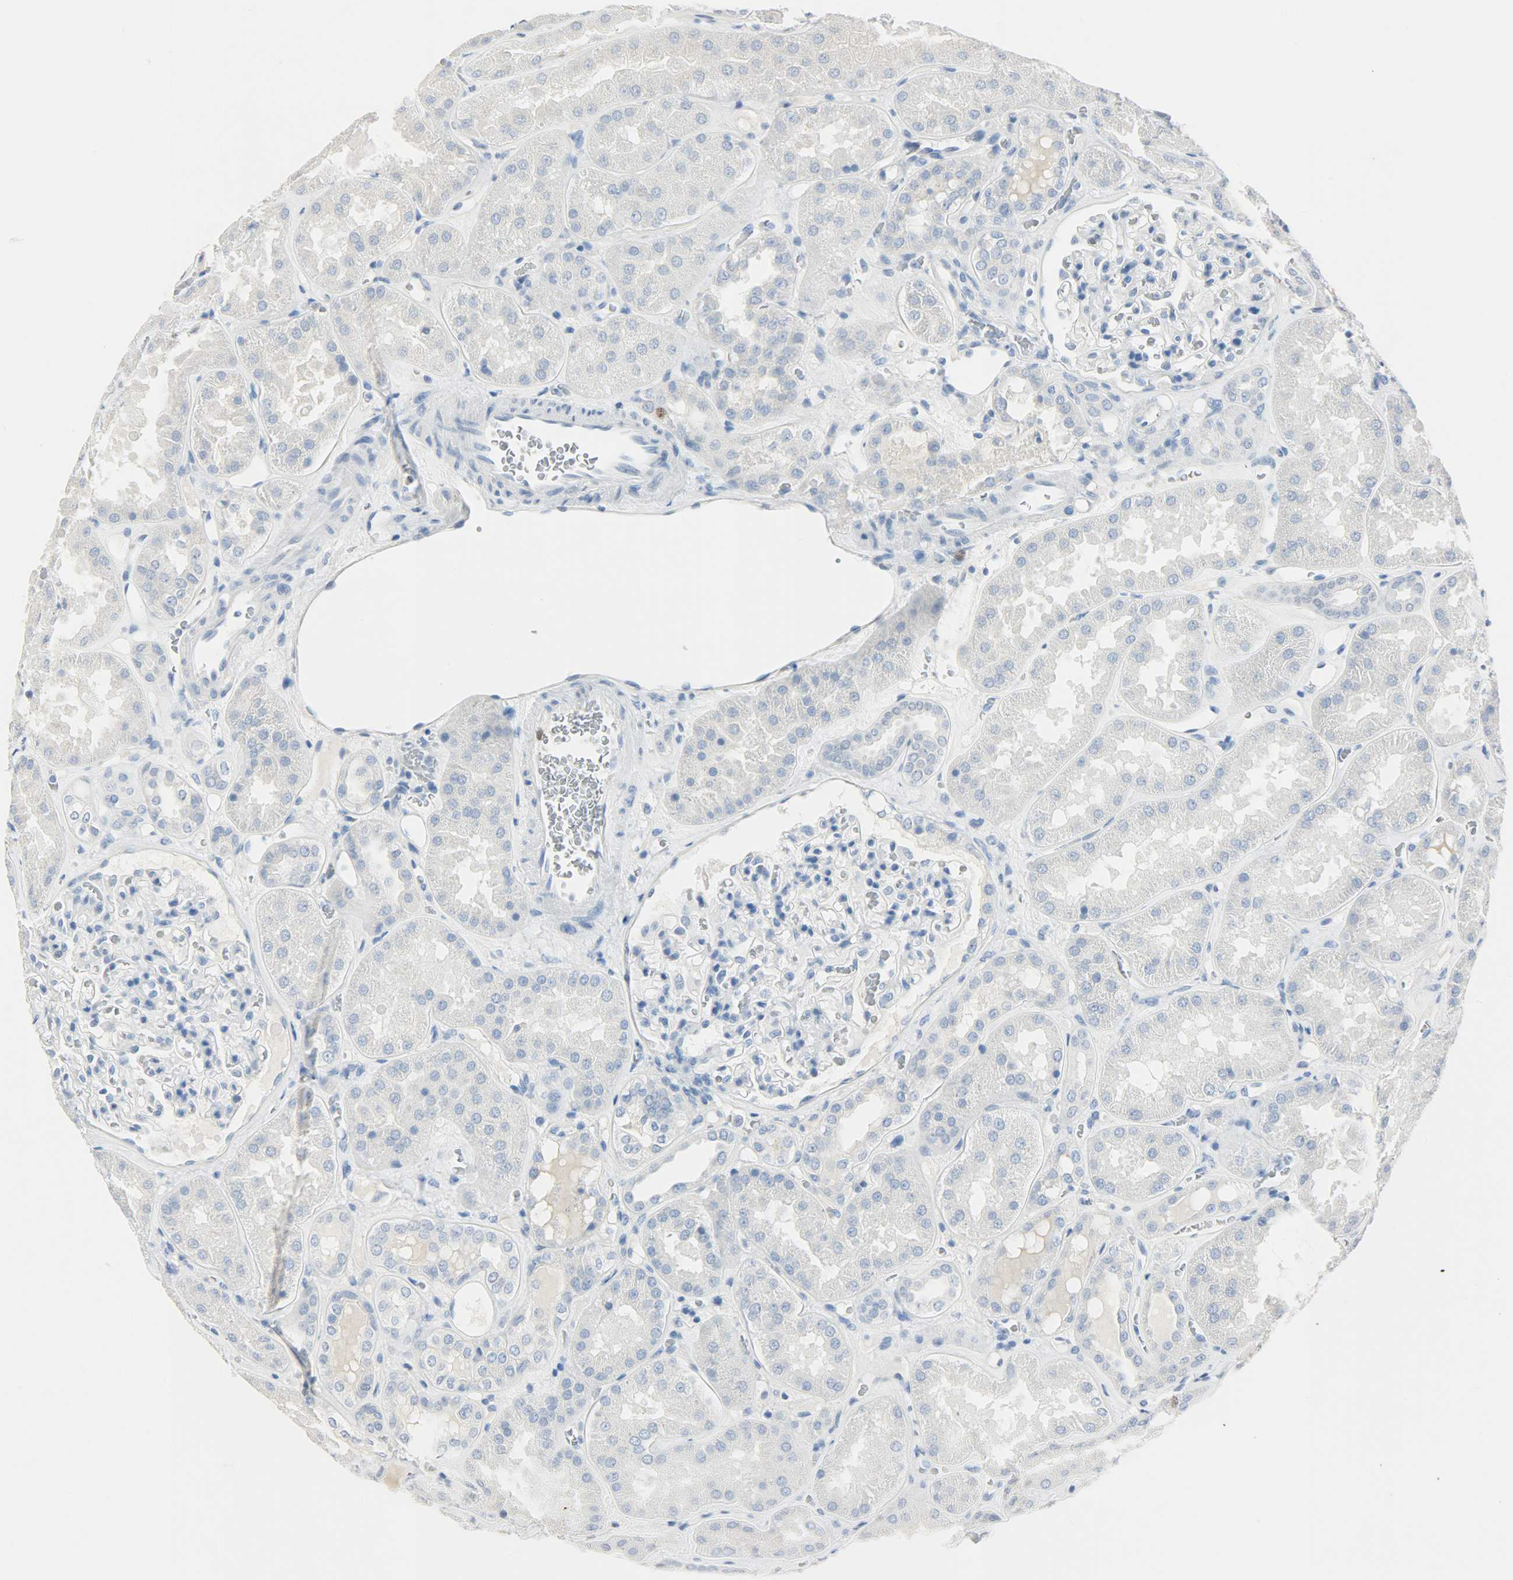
{"staining": {"intensity": "negative", "quantity": "none", "location": "none"}, "tissue": "kidney", "cell_type": "Cells in glomeruli", "image_type": "normal", "snomed": [{"axis": "morphology", "description": "Normal tissue, NOS"}, {"axis": "topography", "description": "Kidney"}], "caption": "DAB (3,3'-diaminobenzidine) immunohistochemical staining of benign human kidney displays no significant staining in cells in glomeruli.", "gene": "HELLS", "patient": {"sex": "female", "age": 56}}